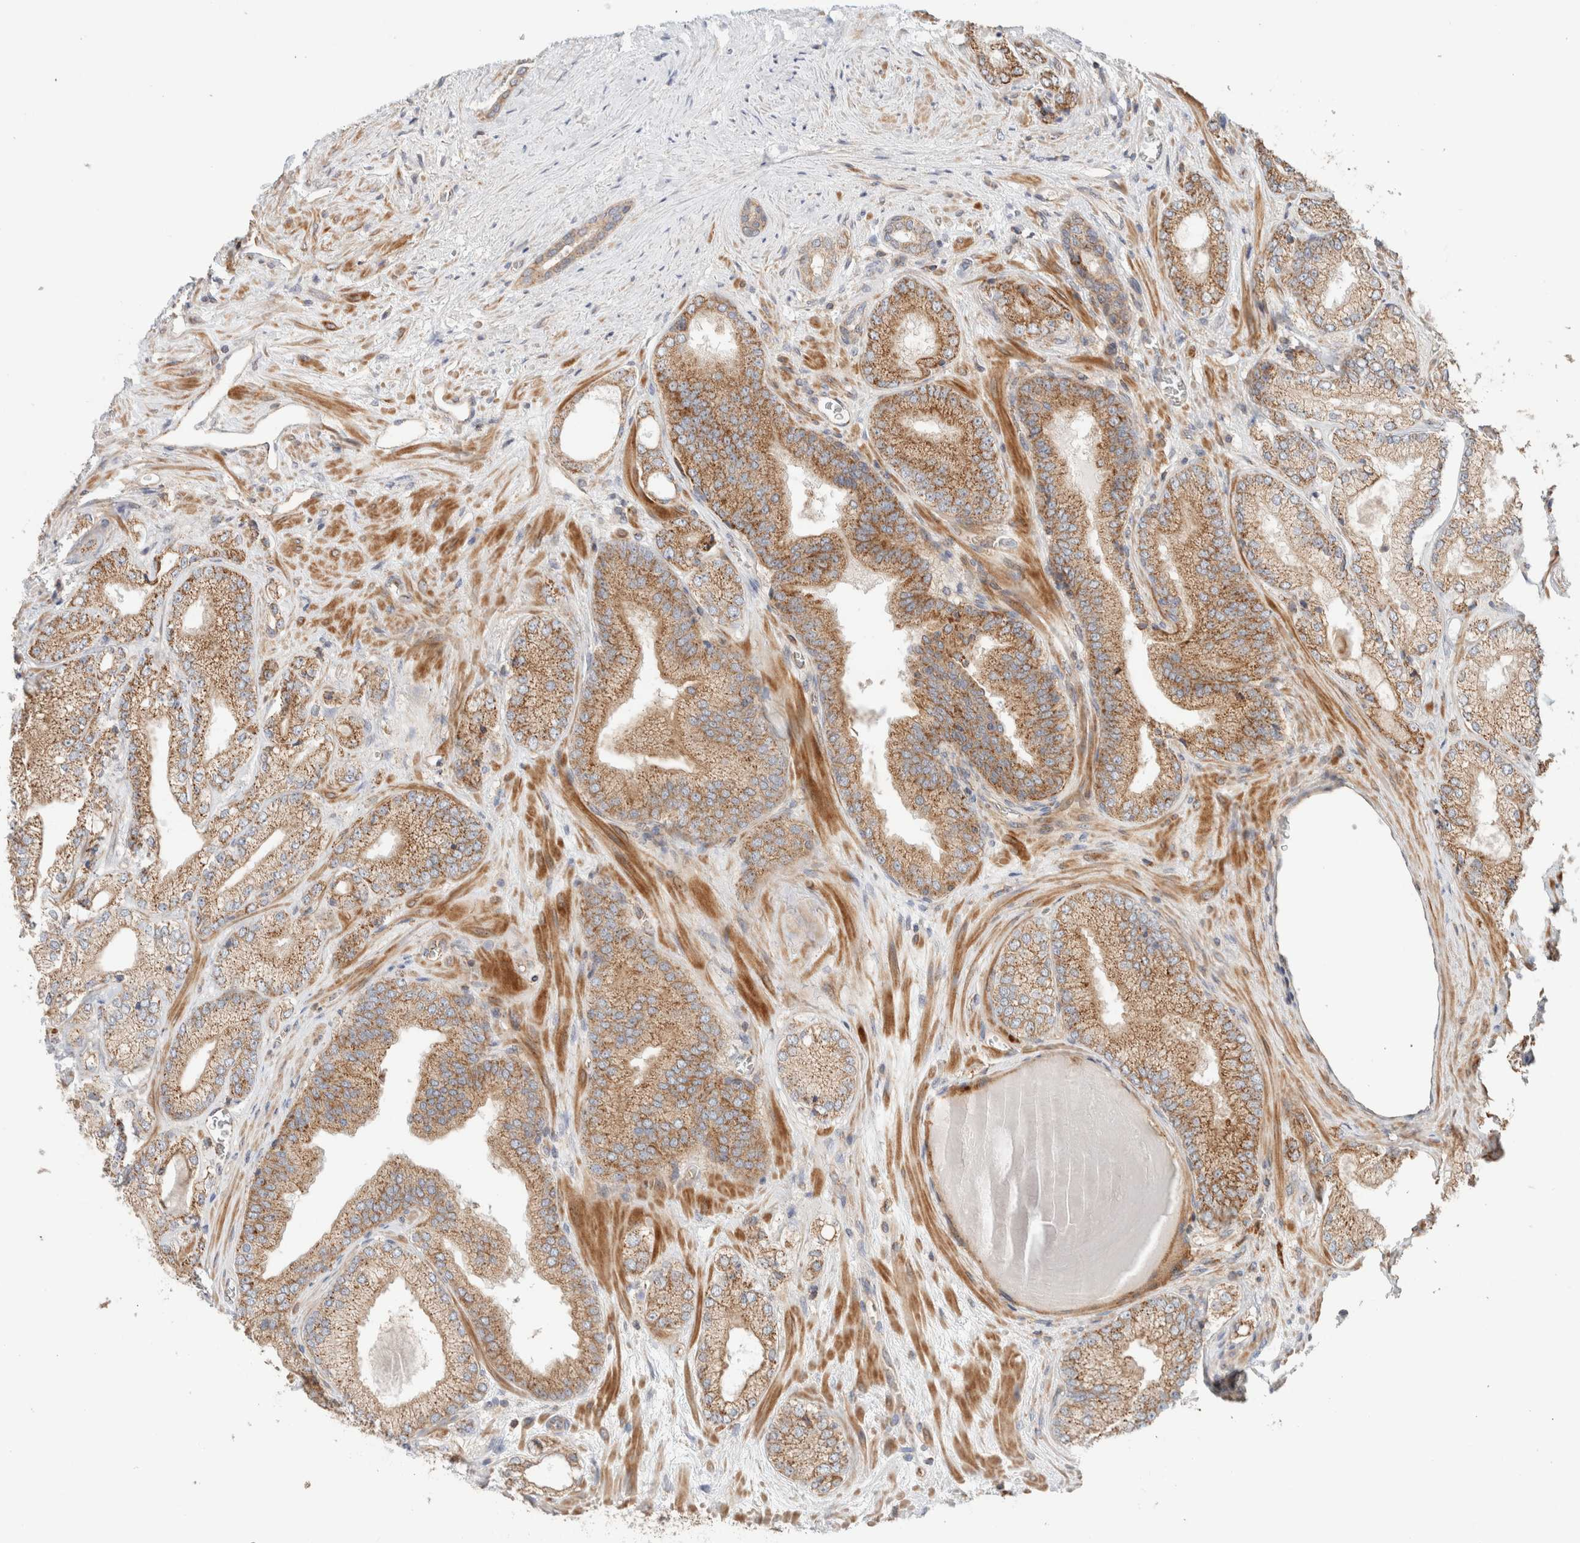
{"staining": {"intensity": "strong", "quantity": ">75%", "location": "cytoplasmic/membranous"}, "tissue": "prostate cancer", "cell_type": "Tumor cells", "image_type": "cancer", "snomed": [{"axis": "morphology", "description": "Adenocarcinoma, Low grade"}, {"axis": "topography", "description": "Prostate"}], "caption": "High-magnification brightfield microscopy of prostate cancer (low-grade adenocarcinoma) stained with DAB (brown) and counterstained with hematoxylin (blue). tumor cells exhibit strong cytoplasmic/membranous staining is seen in about>75% of cells.", "gene": "MRM3", "patient": {"sex": "male", "age": 65}}